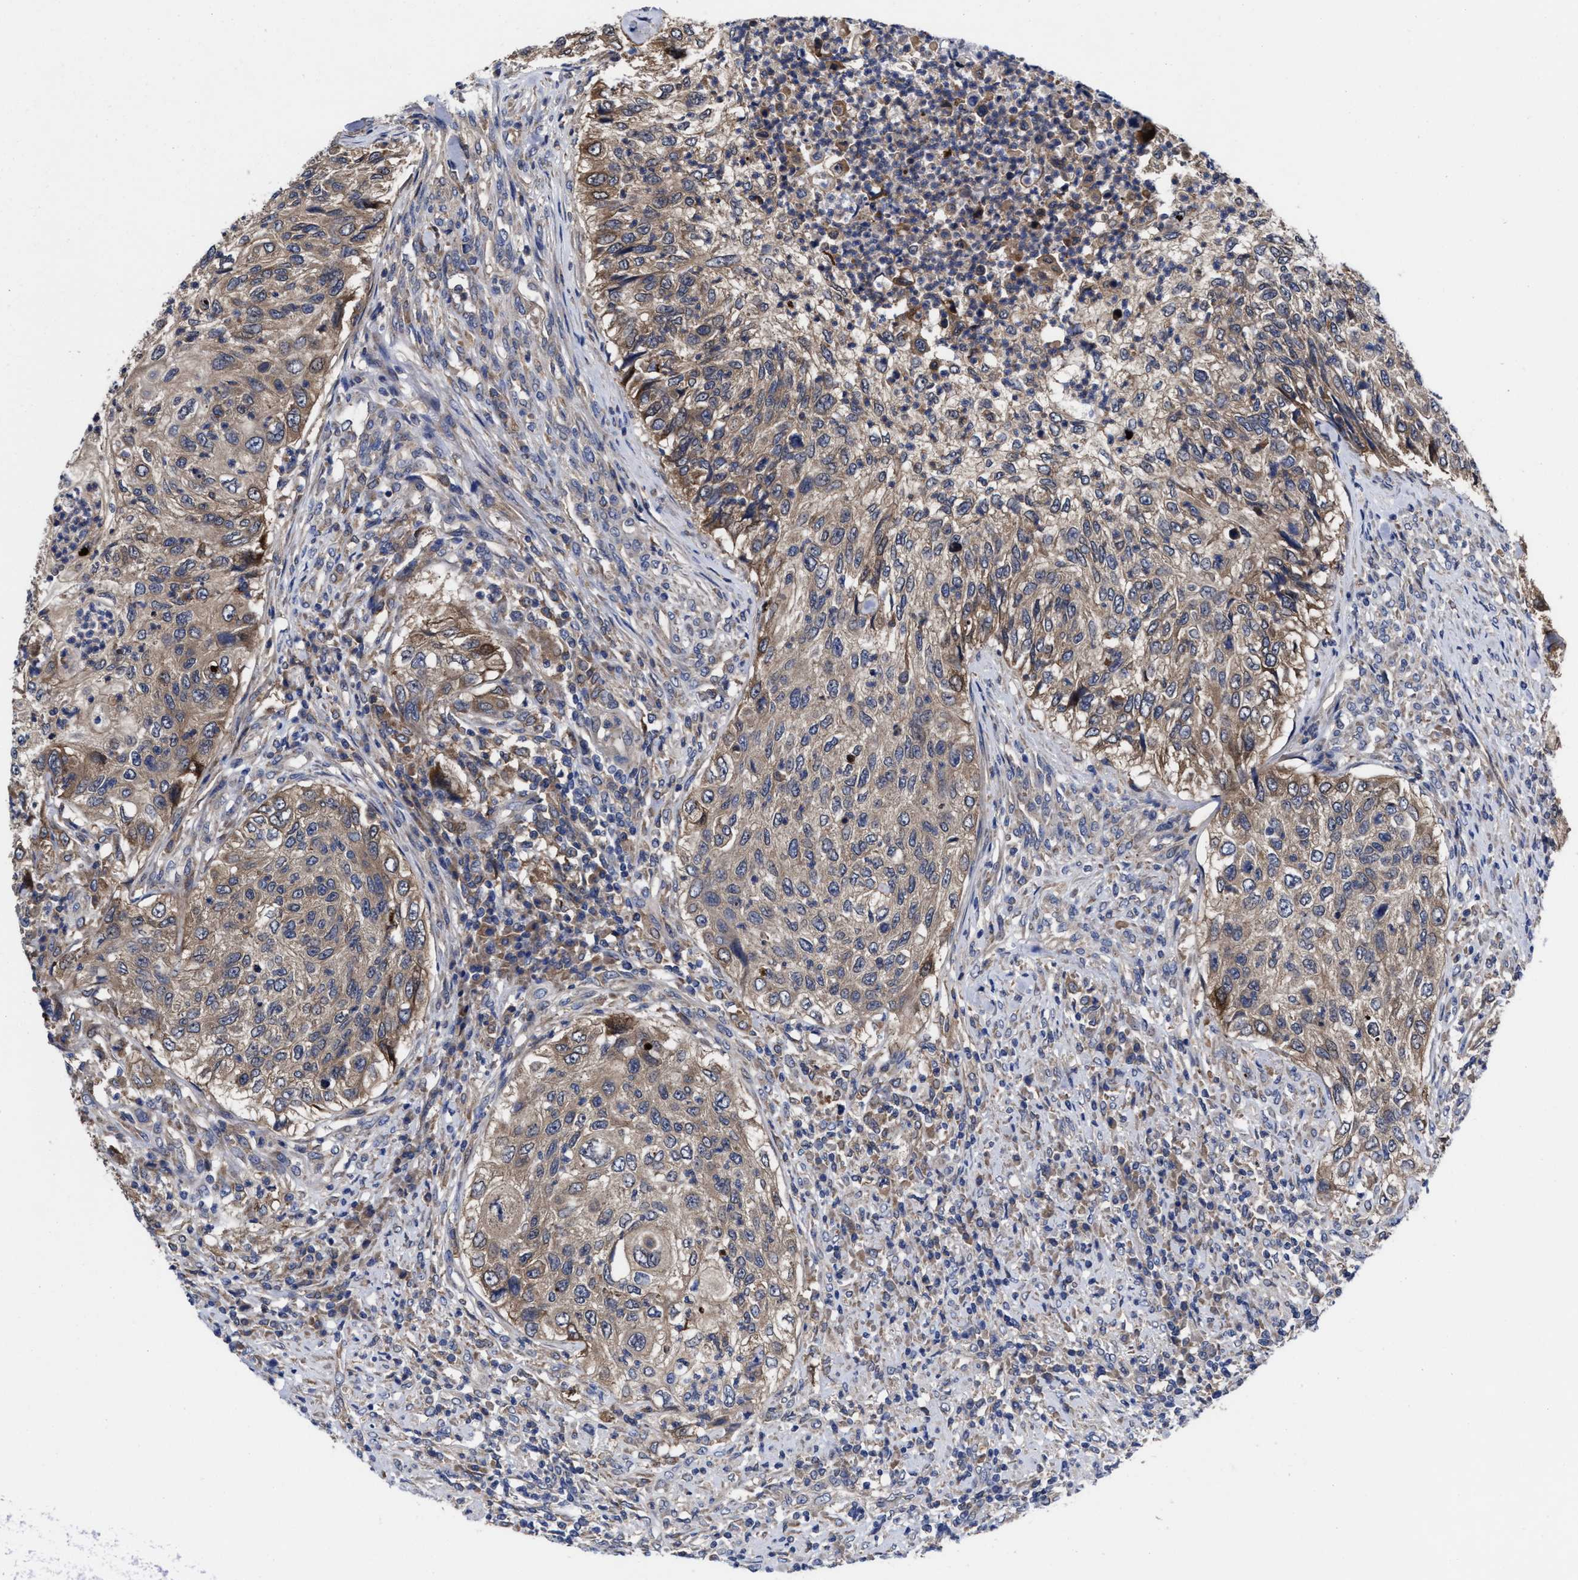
{"staining": {"intensity": "moderate", "quantity": ">75%", "location": "cytoplasmic/membranous"}, "tissue": "urothelial cancer", "cell_type": "Tumor cells", "image_type": "cancer", "snomed": [{"axis": "morphology", "description": "Urothelial carcinoma, High grade"}, {"axis": "topography", "description": "Urinary bladder"}], "caption": "A micrograph showing moderate cytoplasmic/membranous positivity in about >75% of tumor cells in urothelial carcinoma (high-grade), as visualized by brown immunohistochemical staining.", "gene": "TXNDC17", "patient": {"sex": "female", "age": 60}}